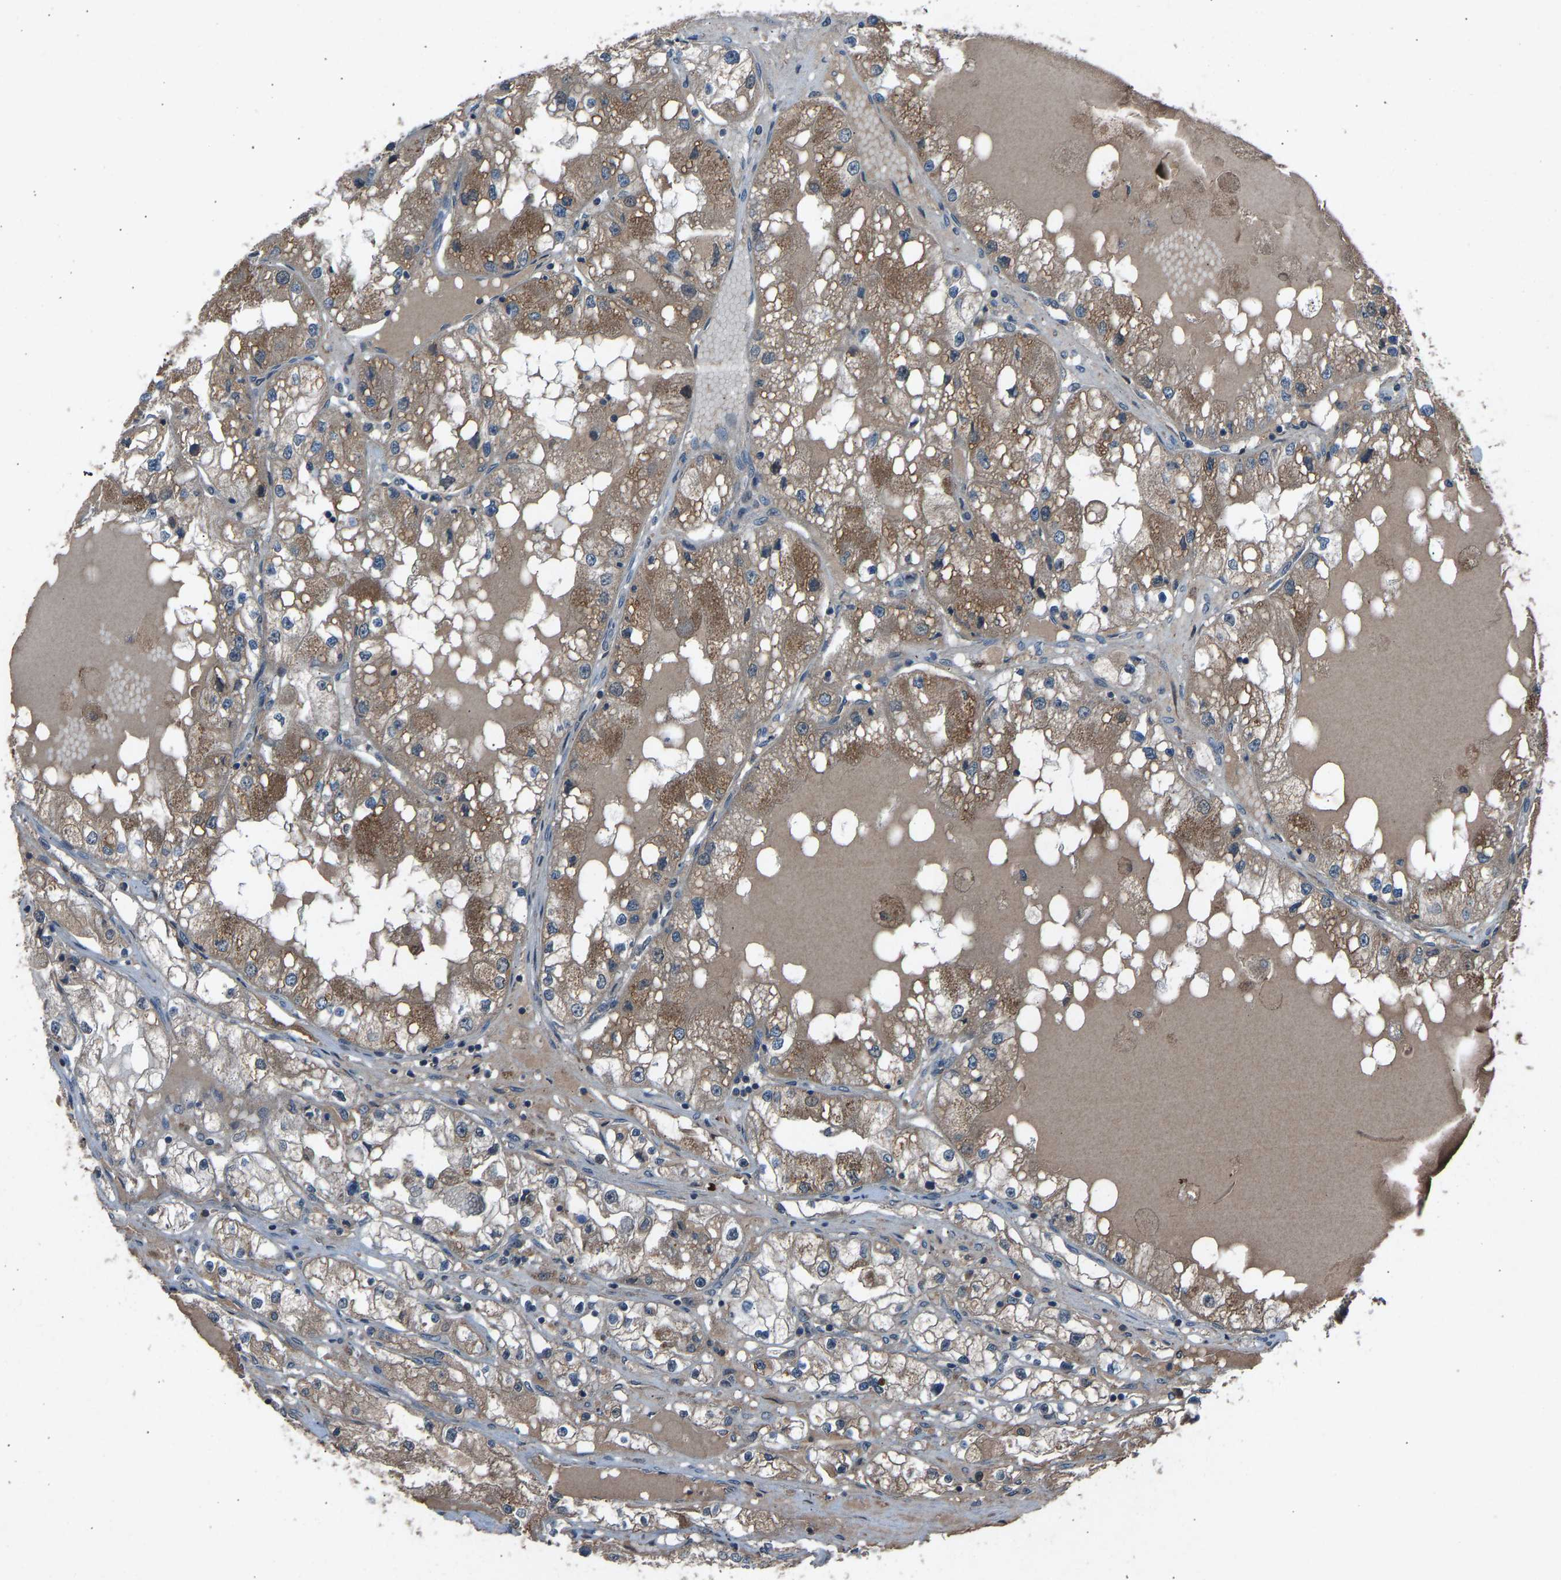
{"staining": {"intensity": "moderate", "quantity": ">75%", "location": "cytoplasmic/membranous"}, "tissue": "renal cancer", "cell_type": "Tumor cells", "image_type": "cancer", "snomed": [{"axis": "morphology", "description": "Adenocarcinoma, NOS"}, {"axis": "topography", "description": "Kidney"}], "caption": "A brown stain labels moderate cytoplasmic/membranous positivity of a protein in human adenocarcinoma (renal) tumor cells.", "gene": "SLC43A1", "patient": {"sex": "male", "age": 68}}